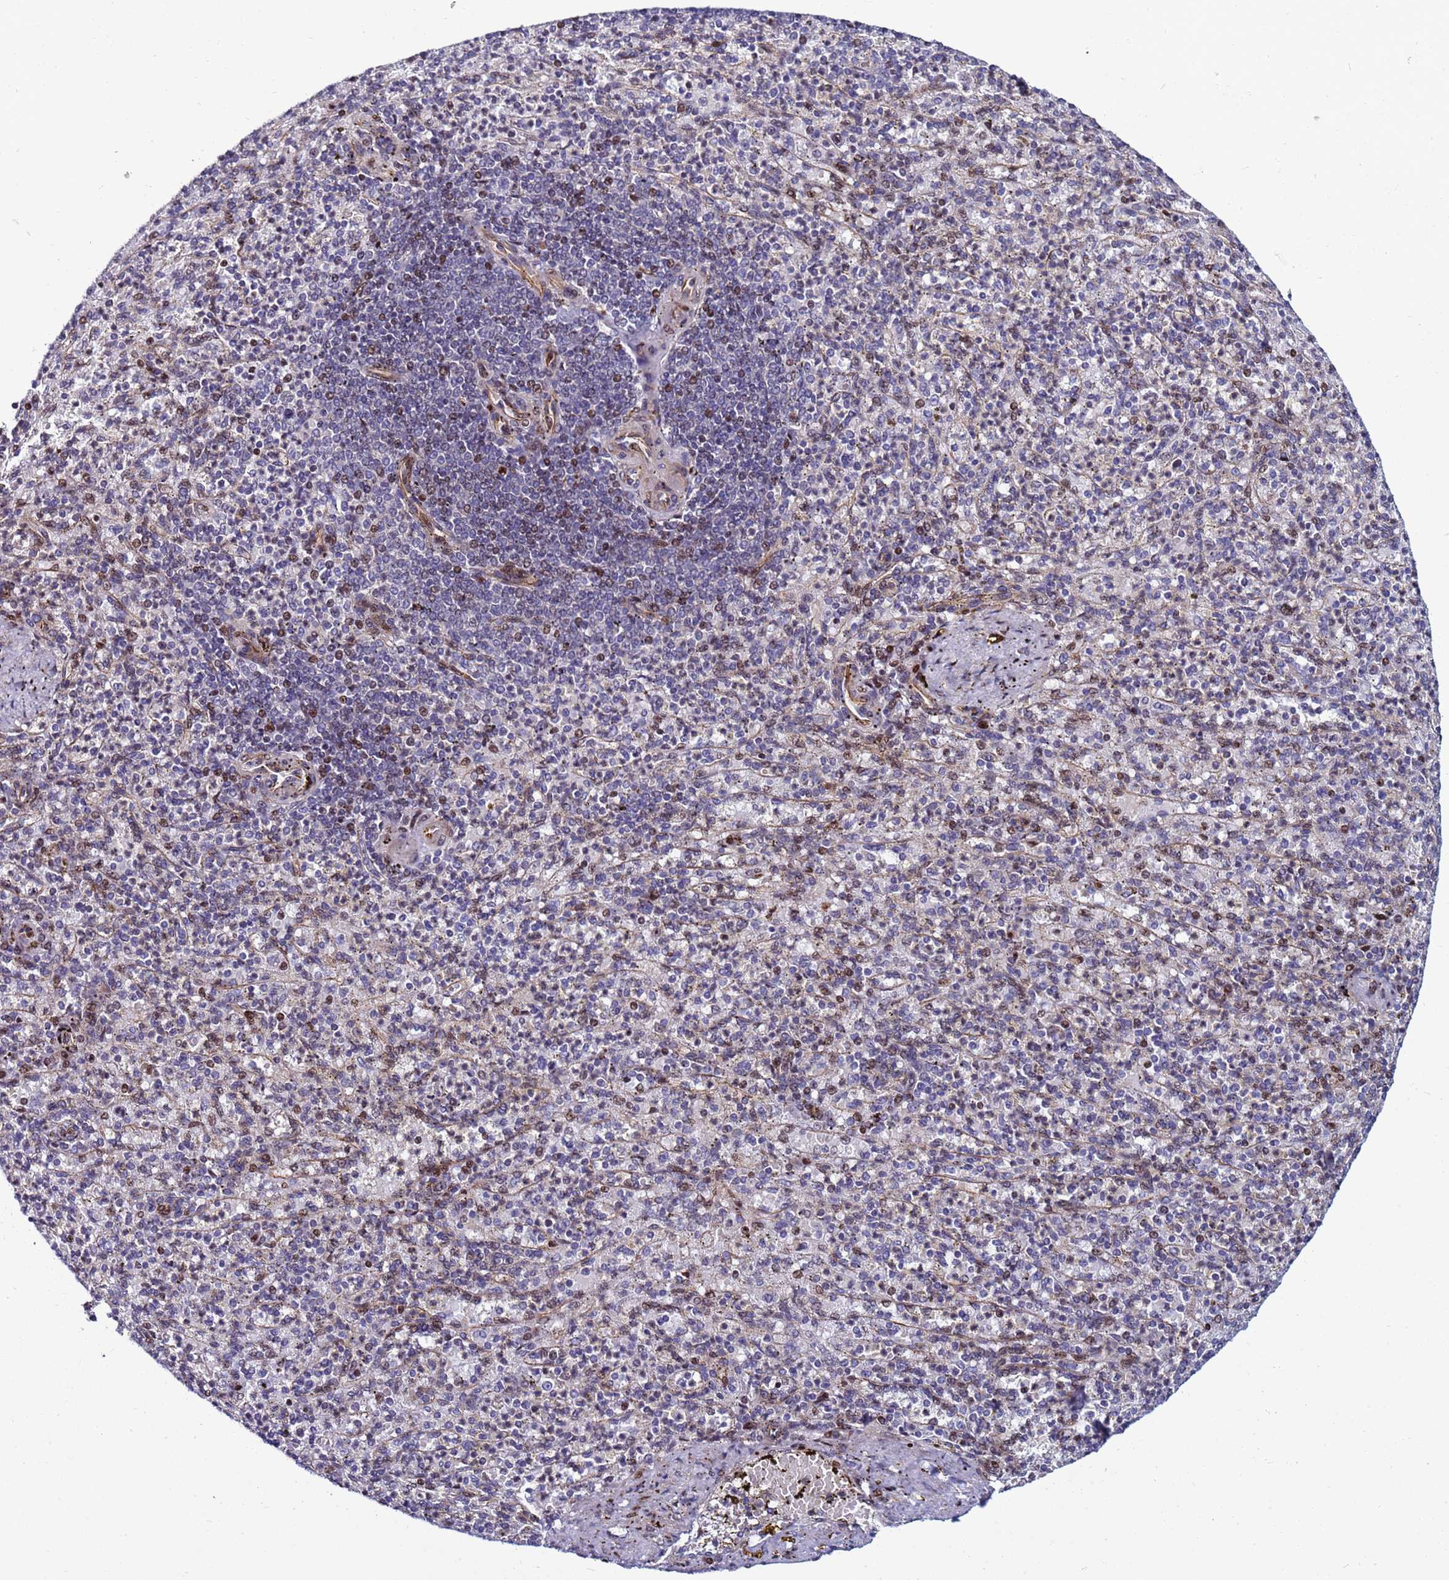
{"staining": {"intensity": "moderate", "quantity": "<25%", "location": "nuclear"}, "tissue": "spleen", "cell_type": "Cells in red pulp", "image_type": "normal", "snomed": [{"axis": "morphology", "description": "Normal tissue, NOS"}, {"axis": "topography", "description": "Spleen"}], "caption": "There is low levels of moderate nuclear staining in cells in red pulp of benign spleen, as demonstrated by immunohistochemical staining (brown color).", "gene": "WBP11", "patient": {"sex": "female", "age": 74}}